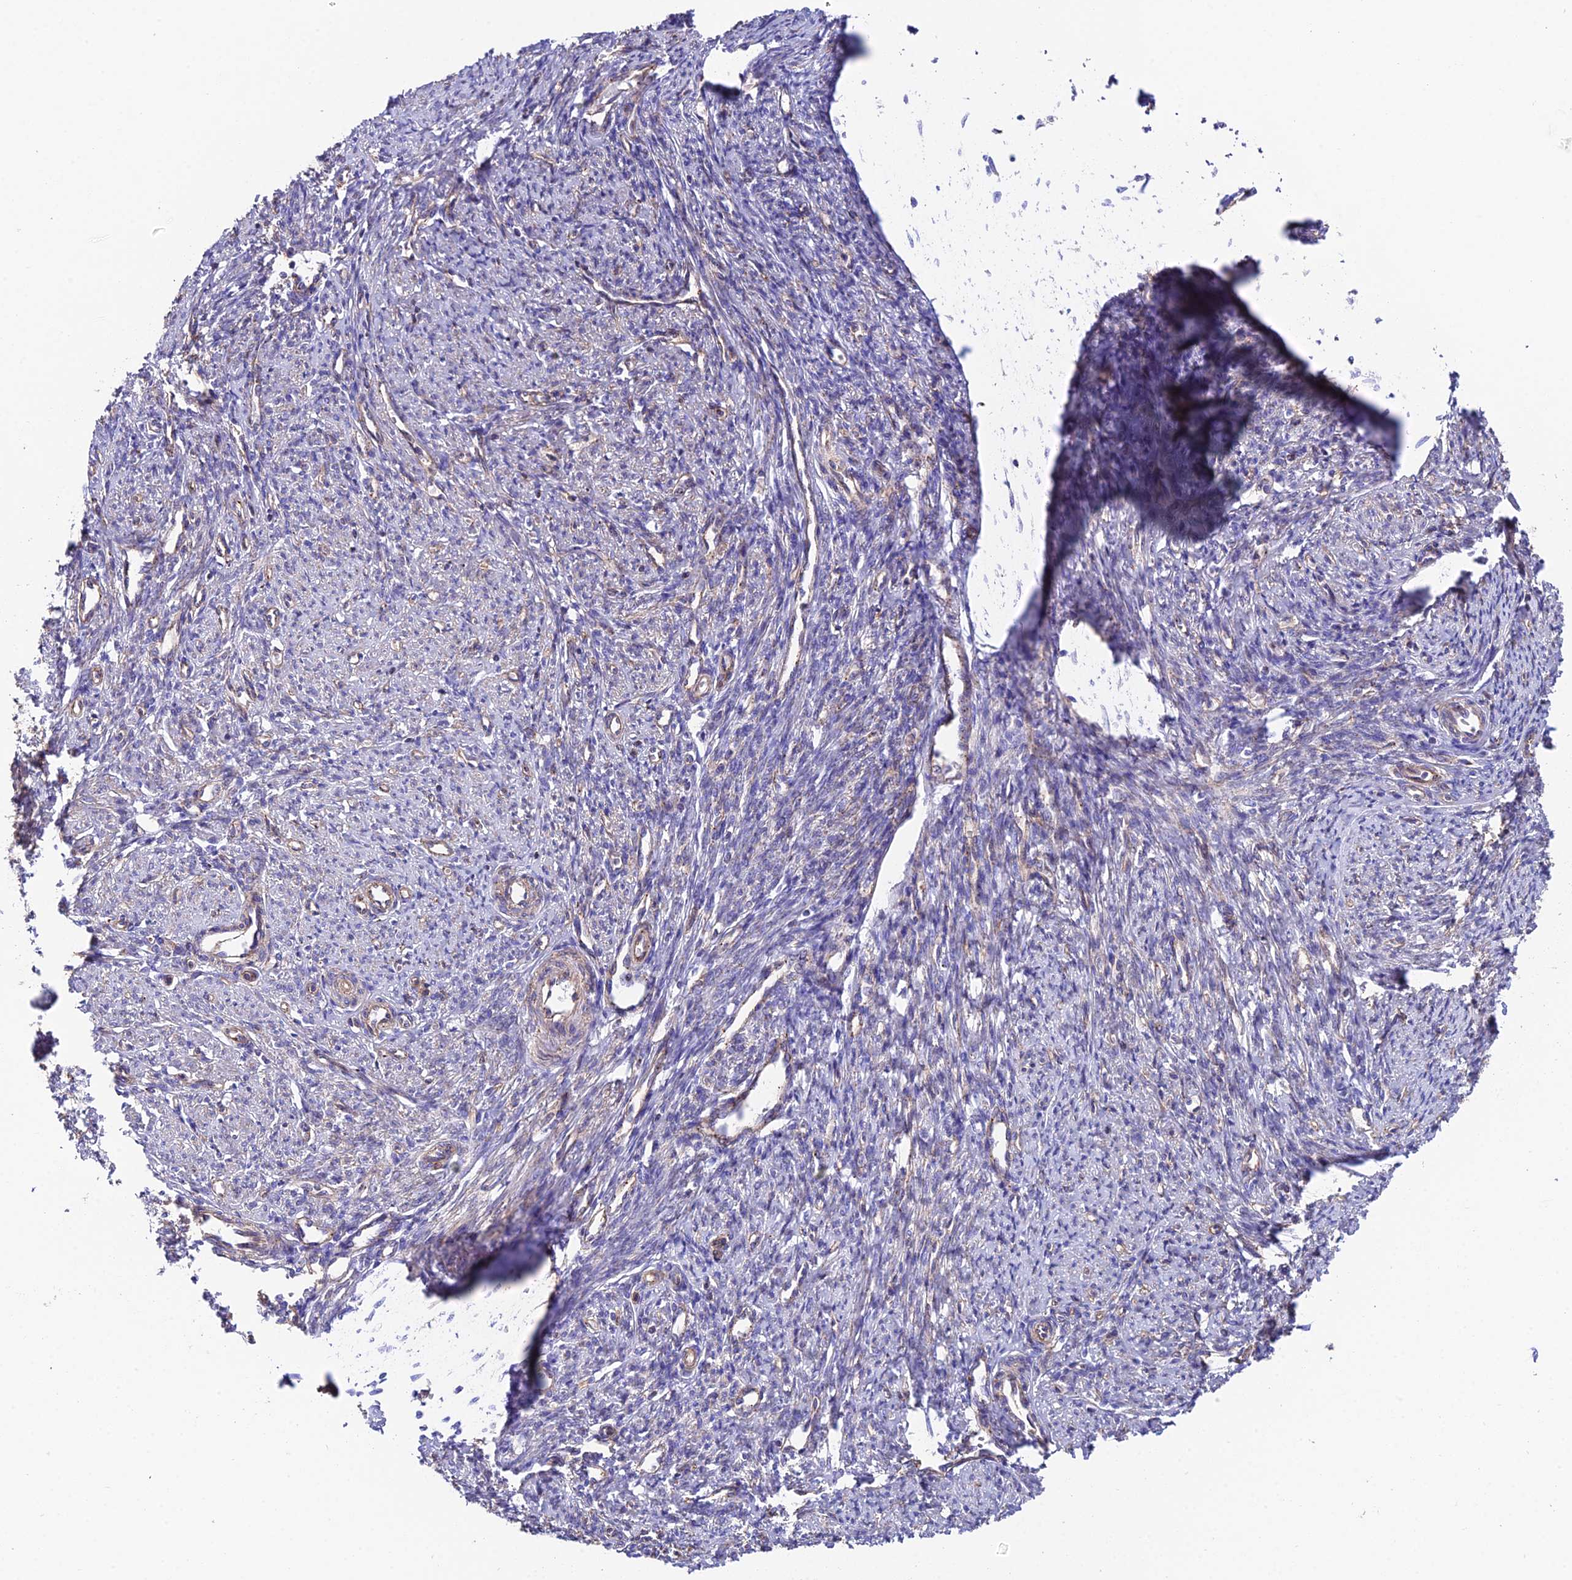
{"staining": {"intensity": "moderate", "quantity": "25%-75%", "location": "cytoplasmic/membranous"}, "tissue": "smooth muscle", "cell_type": "Smooth muscle cells", "image_type": "normal", "snomed": [{"axis": "morphology", "description": "Normal tissue, NOS"}, {"axis": "topography", "description": "Smooth muscle"}, {"axis": "topography", "description": "Uterus"}], "caption": "Protein staining of benign smooth muscle exhibits moderate cytoplasmic/membranous positivity in about 25%-75% of smooth muscle cells.", "gene": "QRFP", "patient": {"sex": "female", "age": 59}}